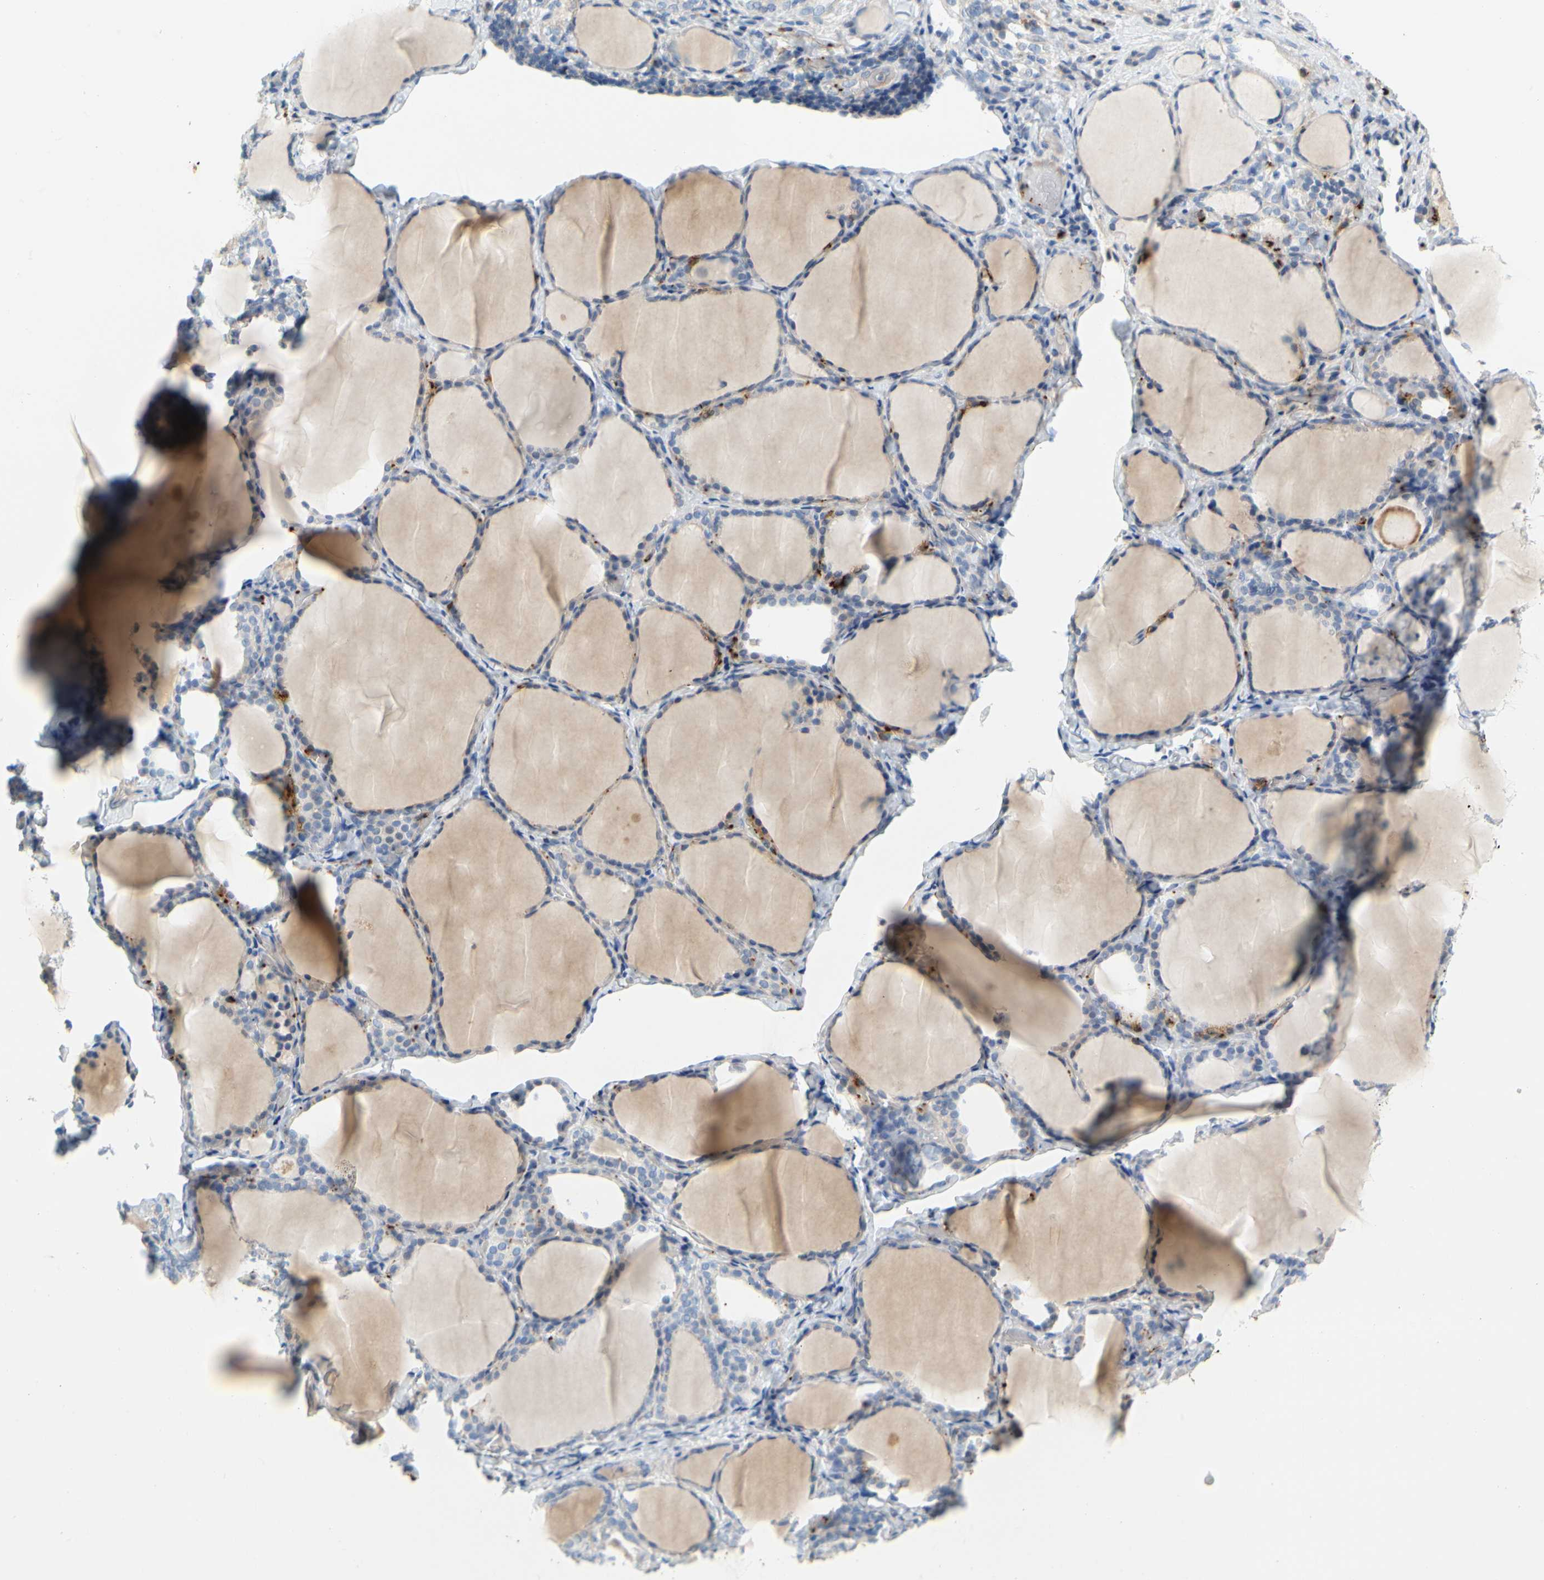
{"staining": {"intensity": "weak", "quantity": "25%-75%", "location": "cytoplasmic/membranous"}, "tissue": "thyroid gland", "cell_type": "Glandular cells", "image_type": "normal", "snomed": [{"axis": "morphology", "description": "Normal tissue, NOS"}, {"axis": "morphology", "description": "Papillary adenocarcinoma, NOS"}, {"axis": "topography", "description": "Thyroid gland"}], "caption": "Glandular cells display weak cytoplasmic/membranous expression in about 25%-75% of cells in normal thyroid gland. (DAB IHC with brightfield microscopy, high magnification).", "gene": "ENSG00000288796", "patient": {"sex": "female", "age": 30}}